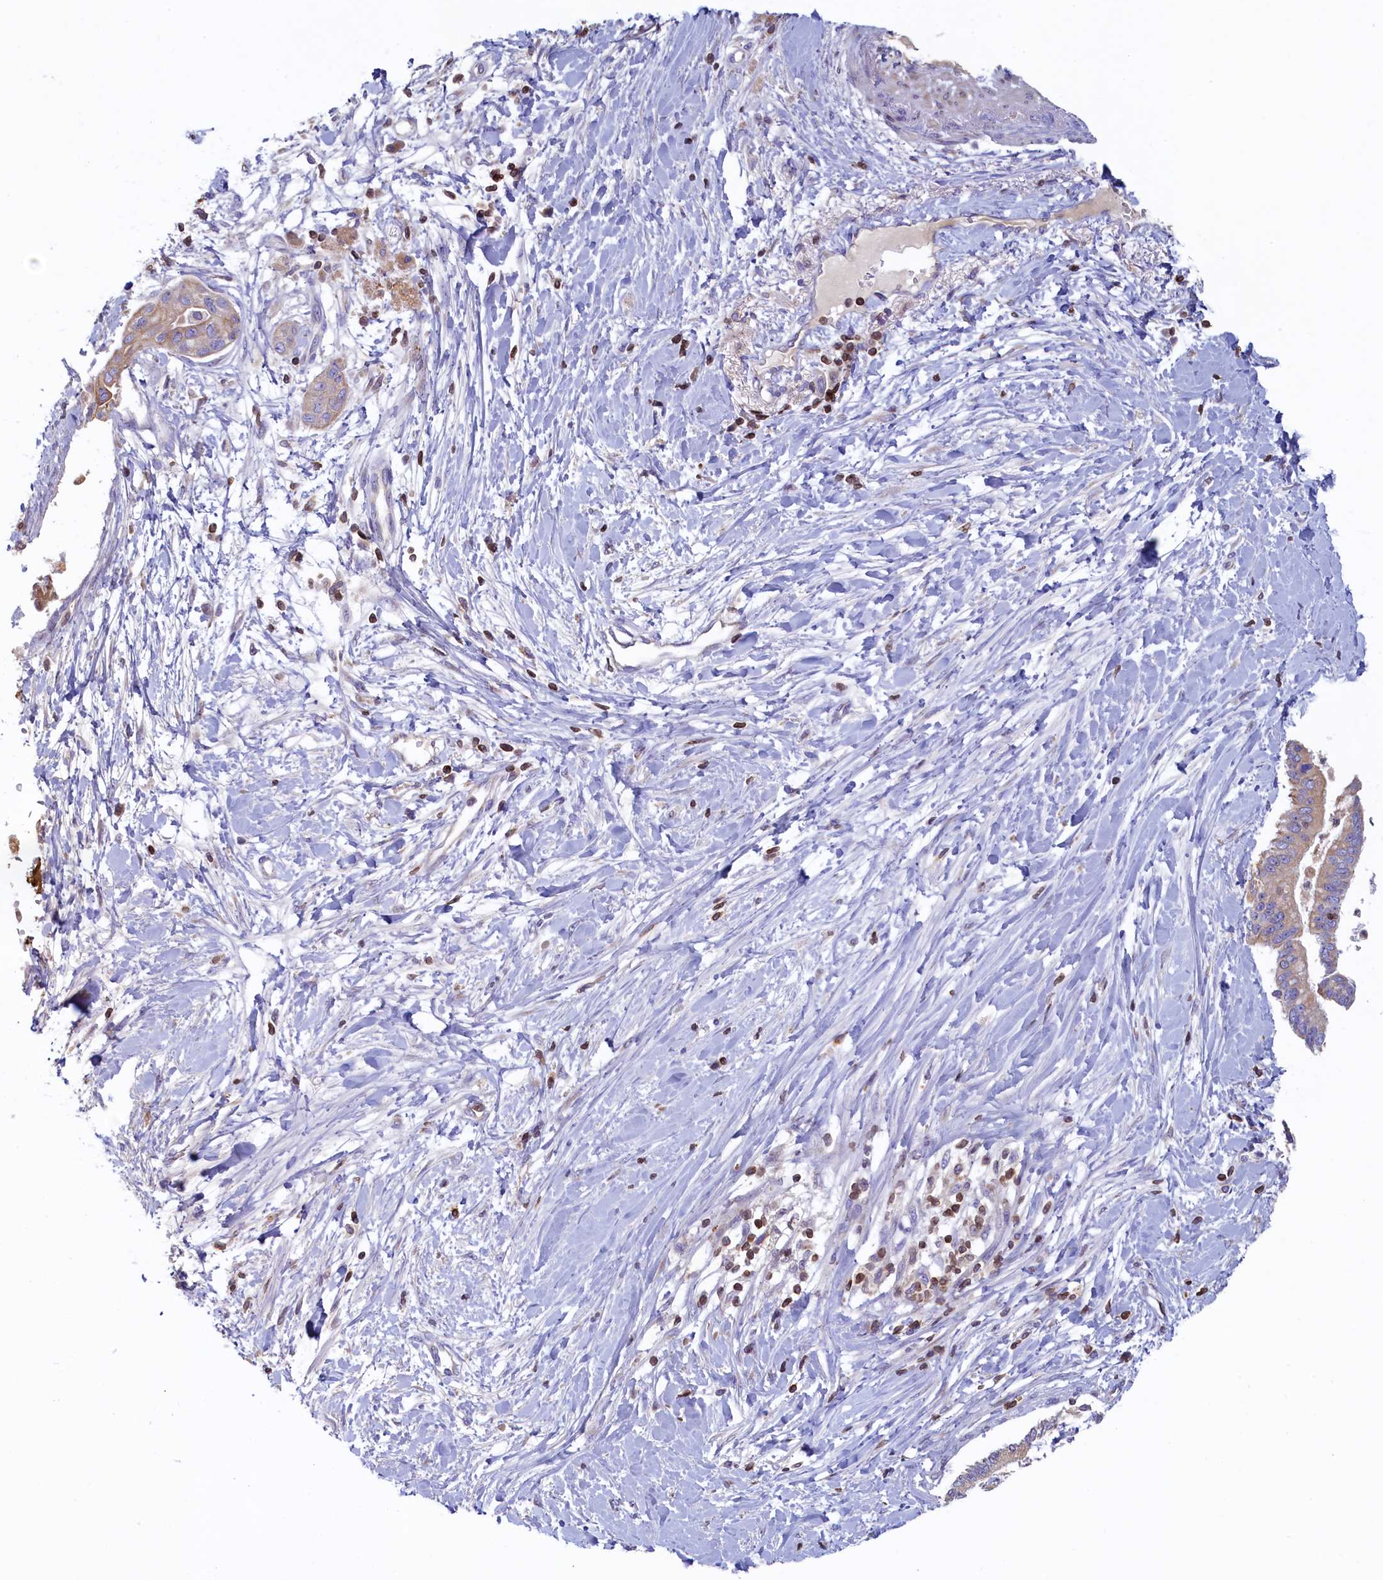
{"staining": {"intensity": "negative", "quantity": "none", "location": "none"}, "tissue": "pancreatic cancer", "cell_type": "Tumor cells", "image_type": "cancer", "snomed": [{"axis": "morphology", "description": "Adenocarcinoma, NOS"}, {"axis": "topography", "description": "Pancreas"}], "caption": "Tumor cells are negative for brown protein staining in pancreatic cancer (adenocarcinoma). (Immunohistochemistry, brightfield microscopy, high magnification).", "gene": "TRAF3IP3", "patient": {"sex": "male", "age": 68}}